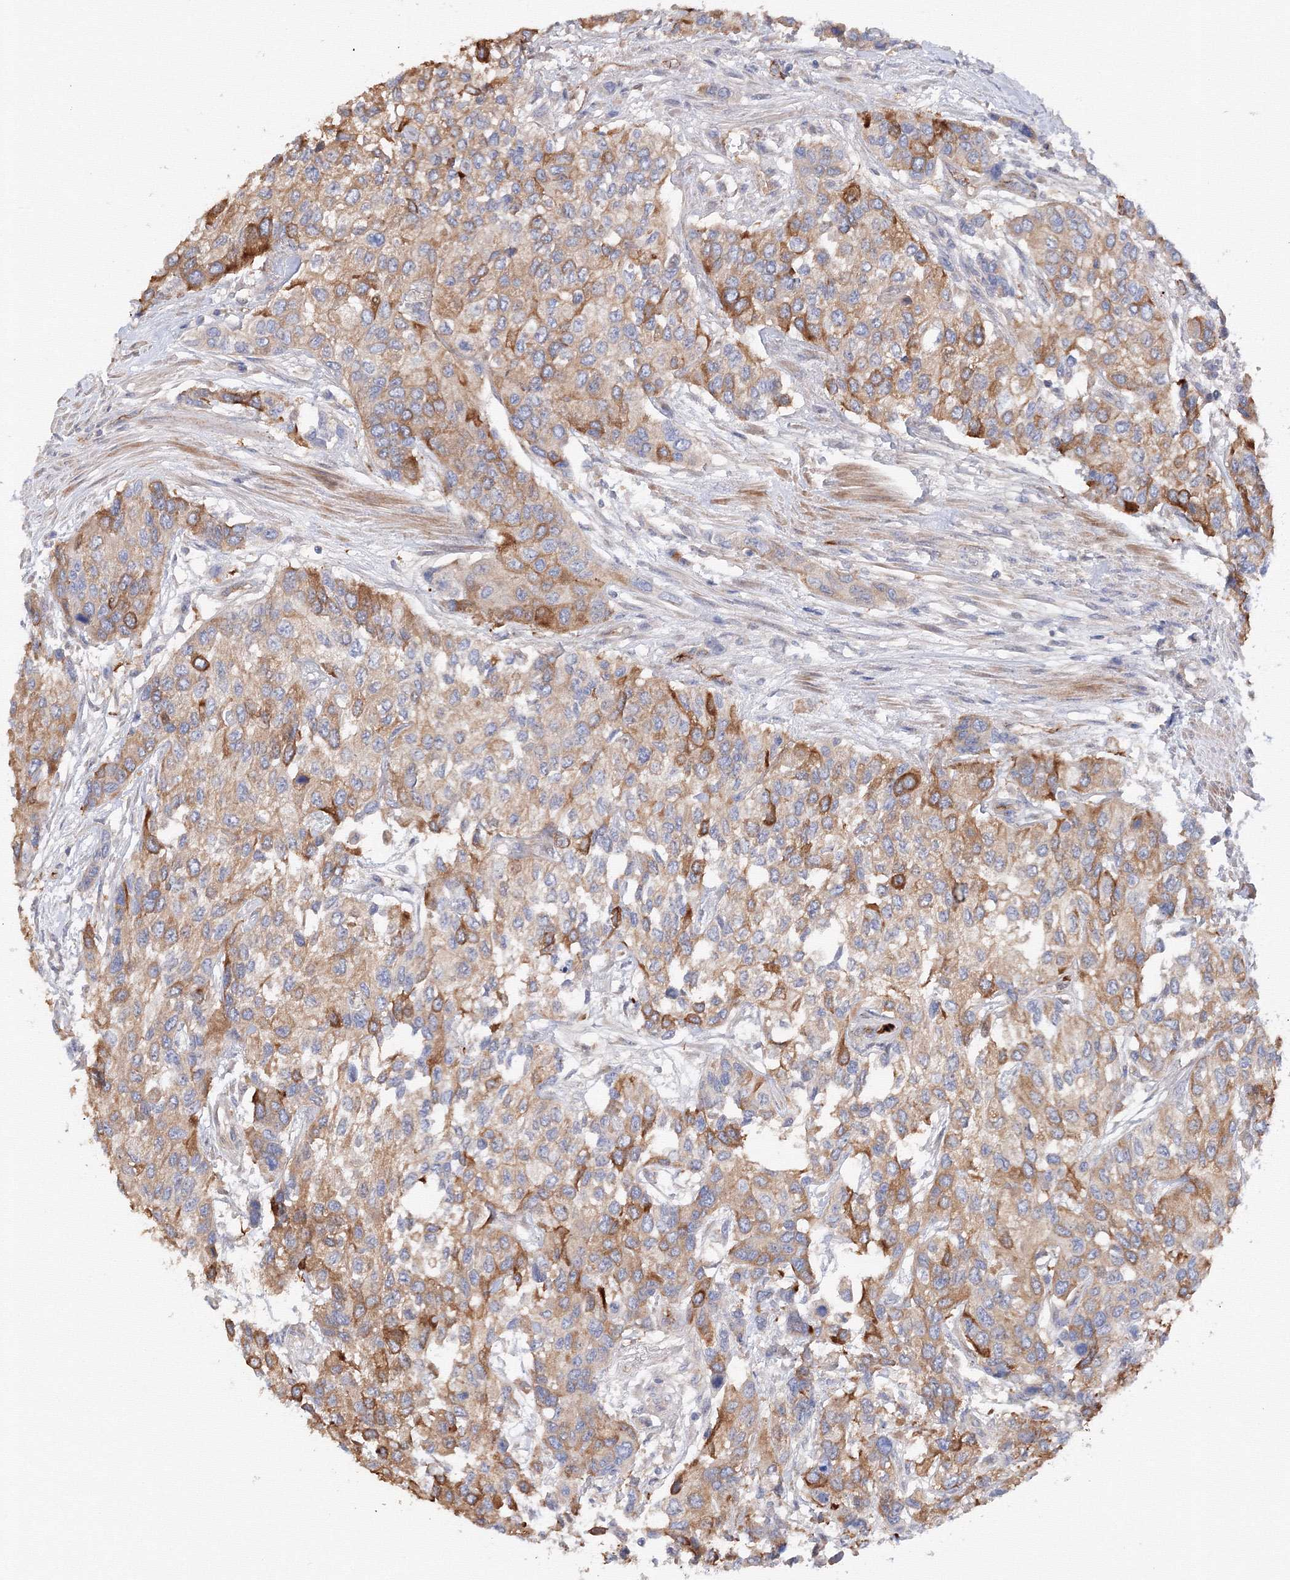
{"staining": {"intensity": "moderate", "quantity": ">75%", "location": "cytoplasmic/membranous"}, "tissue": "urothelial cancer", "cell_type": "Tumor cells", "image_type": "cancer", "snomed": [{"axis": "morphology", "description": "Normal tissue, NOS"}, {"axis": "morphology", "description": "Urothelial carcinoma, High grade"}, {"axis": "topography", "description": "Vascular tissue"}, {"axis": "topography", "description": "Urinary bladder"}], "caption": "This micrograph shows high-grade urothelial carcinoma stained with immunohistochemistry (IHC) to label a protein in brown. The cytoplasmic/membranous of tumor cells show moderate positivity for the protein. Nuclei are counter-stained blue.", "gene": "DIS3L2", "patient": {"sex": "female", "age": 56}}